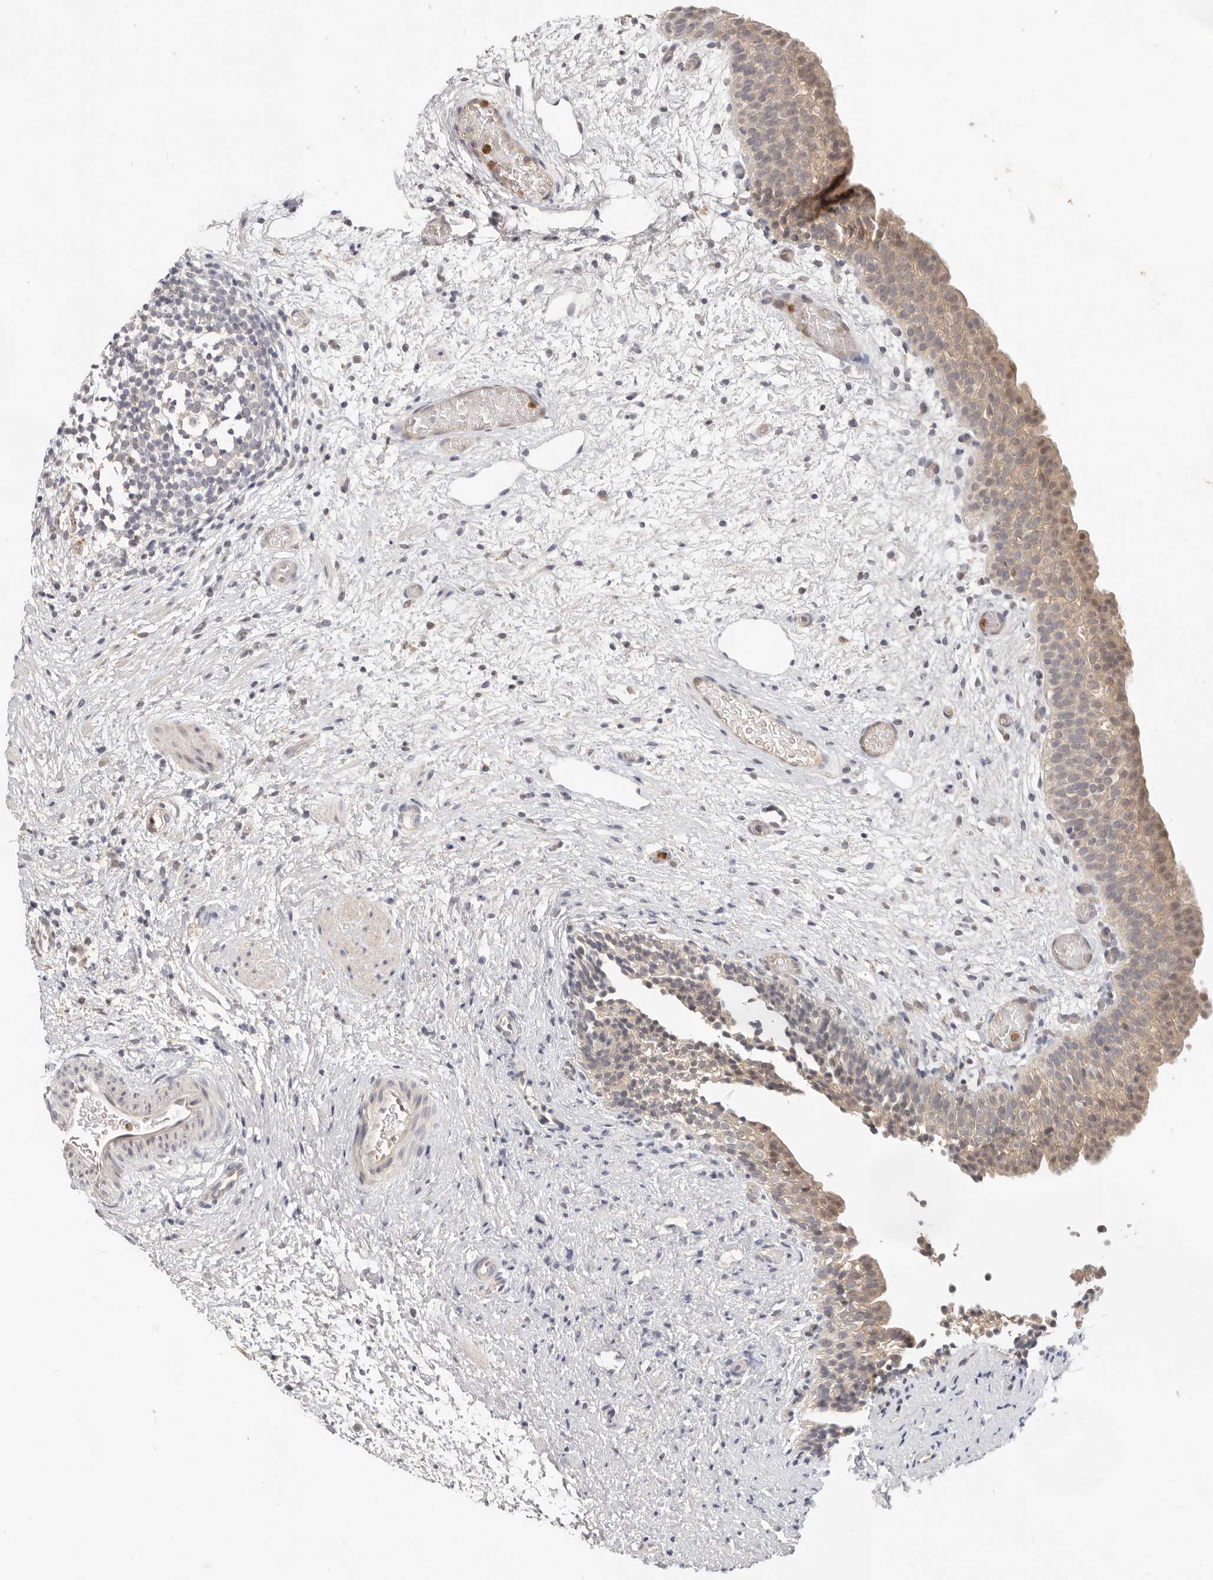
{"staining": {"intensity": "weak", "quantity": "25%-75%", "location": "cytoplasmic/membranous,nuclear"}, "tissue": "urinary bladder", "cell_type": "Urothelial cells", "image_type": "normal", "snomed": [{"axis": "morphology", "description": "Normal tissue, NOS"}, {"axis": "topography", "description": "Urinary bladder"}], "caption": "Urothelial cells reveal weak cytoplasmic/membranous,nuclear positivity in approximately 25%-75% of cells in benign urinary bladder. (Stains: DAB (3,3'-diaminobenzidine) in brown, nuclei in blue, Microscopy: brightfield microscopy at high magnification).", "gene": "USP49", "patient": {"sex": "male", "age": 1}}